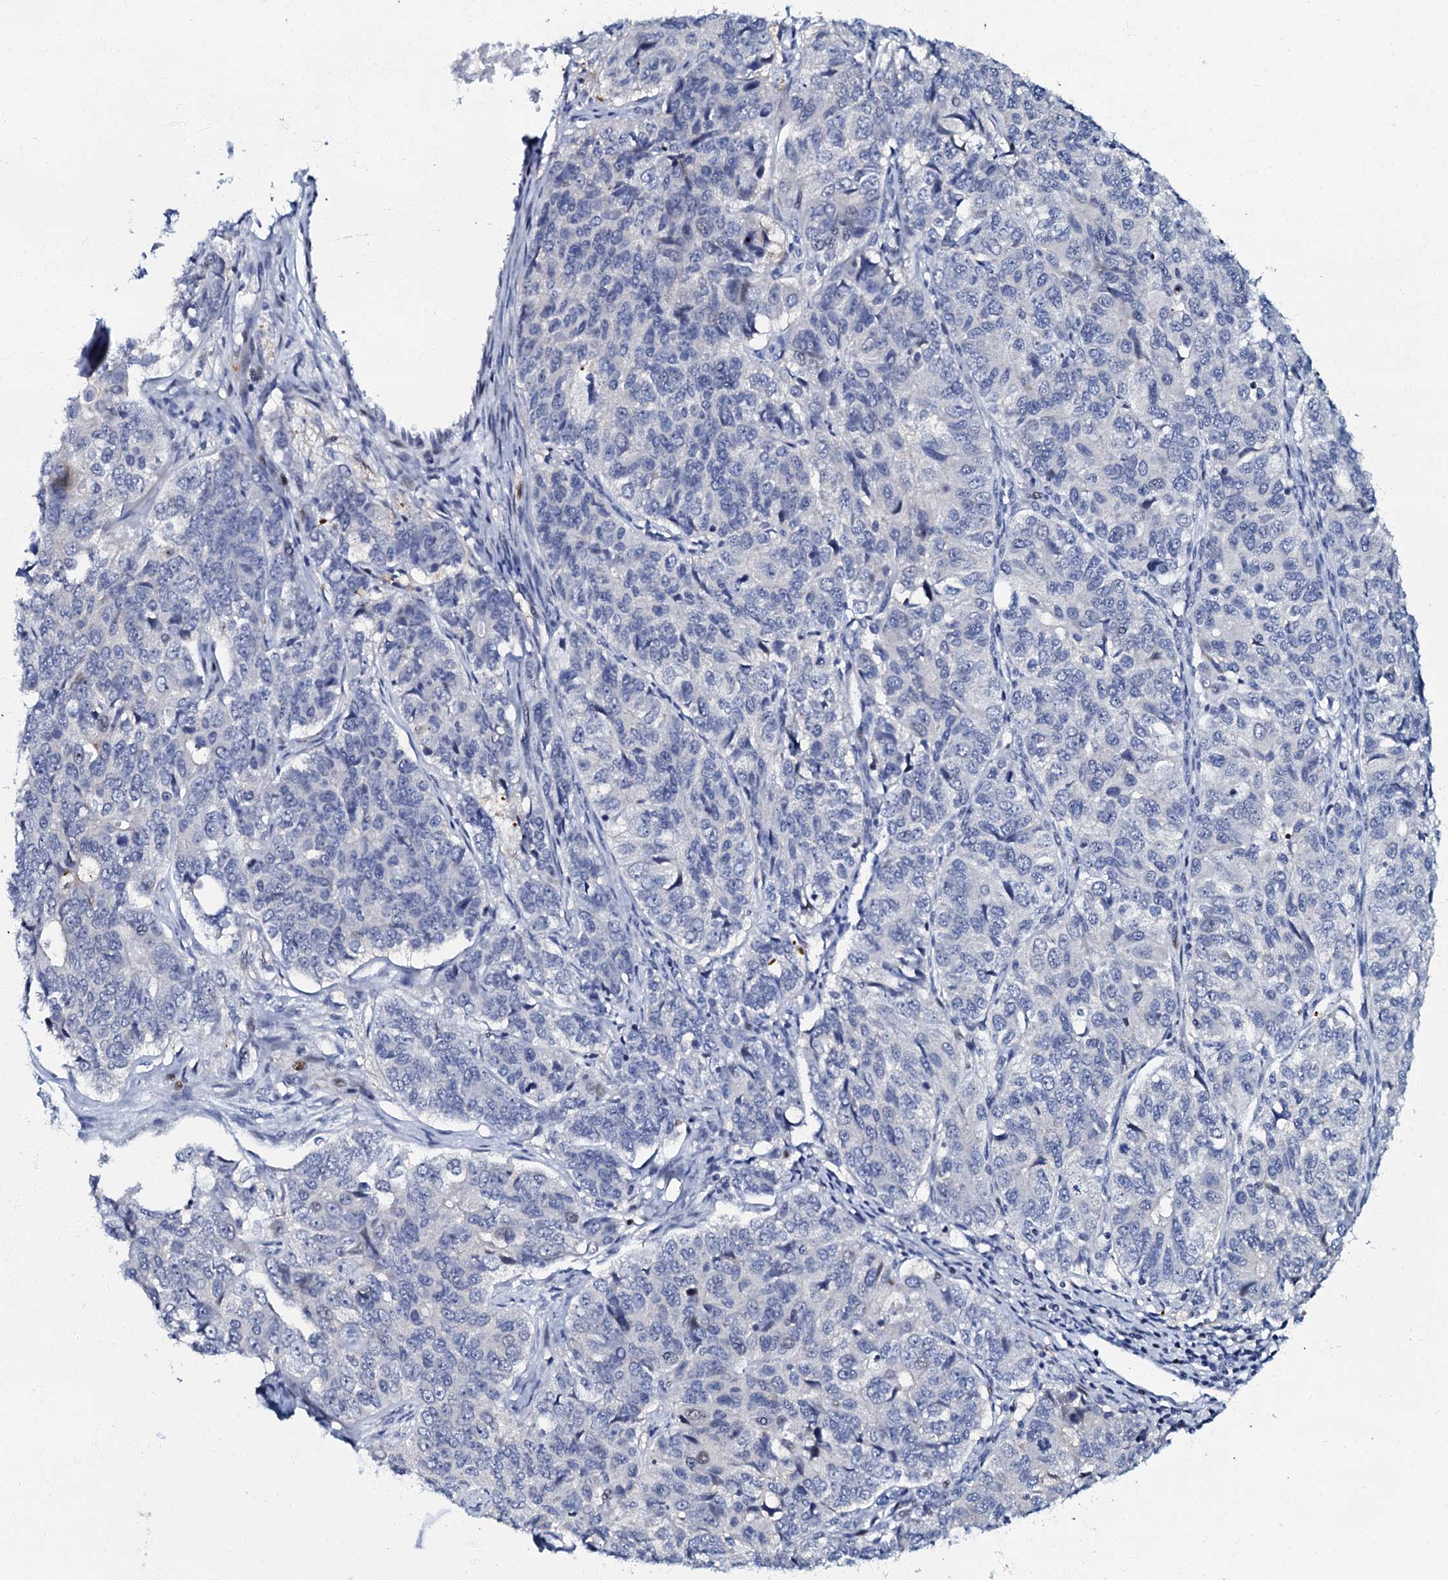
{"staining": {"intensity": "negative", "quantity": "none", "location": "none"}, "tissue": "ovarian cancer", "cell_type": "Tumor cells", "image_type": "cancer", "snomed": [{"axis": "morphology", "description": "Carcinoma, endometroid"}, {"axis": "topography", "description": "Ovary"}], "caption": "IHC photomicrograph of neoplastic tissue: human ovarian cancer stained with DAB (3,3'-diaminobenzidine) shows no significant protein staining in tumor cells.", "gene": "MFSD5", "patient": {"sex": "female", "age": 51}}